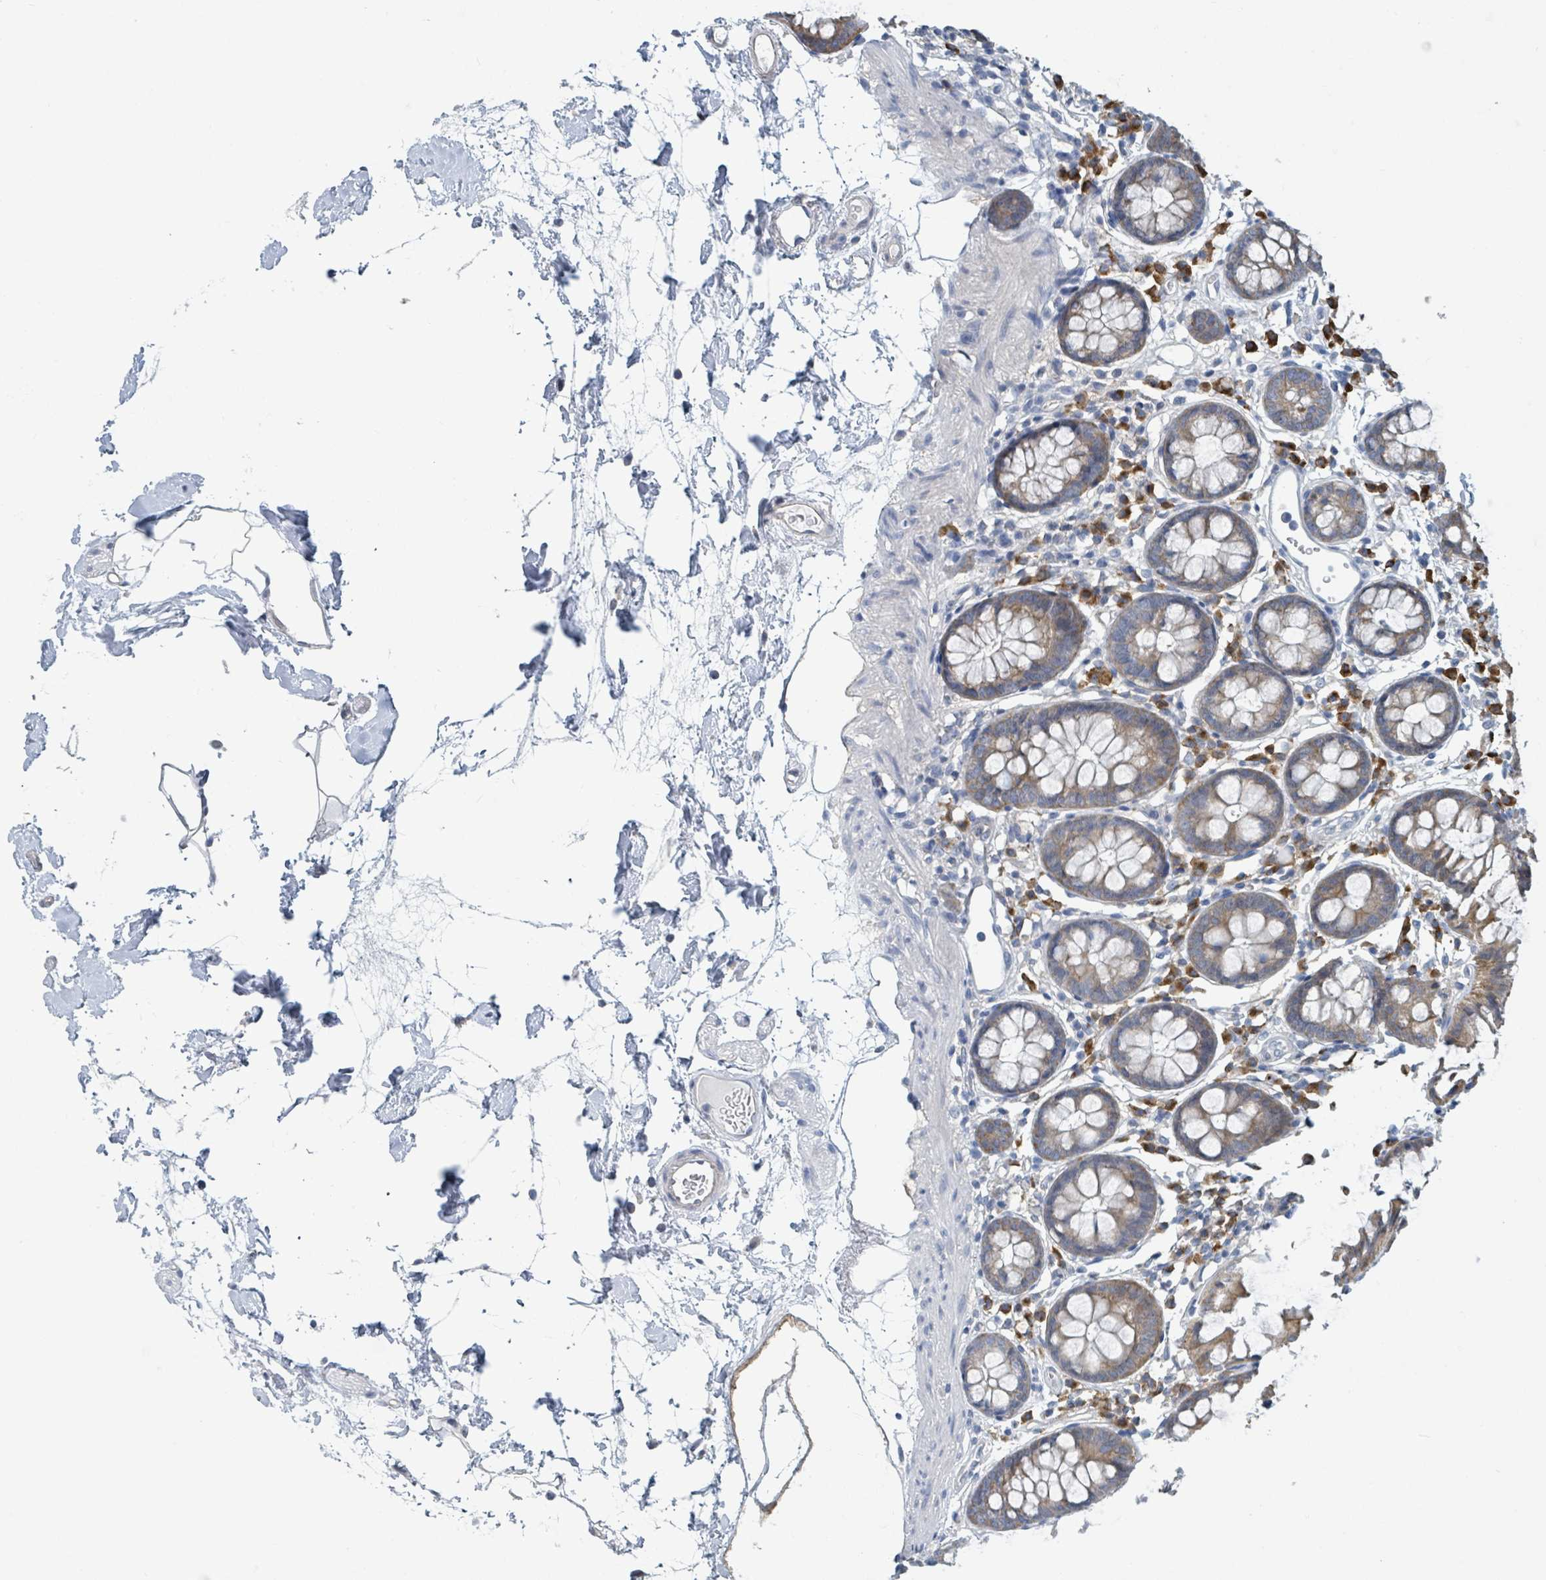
{"staining": {"intensity": "weak", "quantity": "25%-75%", "location": "cytoplasmic/membranous"}, "tissue": "colon", "cell_type": "Endothelial cells", "image_type": "normal", "snomed": [{"axis": "morphology", "description": "Normal tissue, NOS"}, {"axis": "topography", "description": "Colon"}], "caption": "Brown immunohistochemical staining in normal human colon reveals weak cytoplasmic/membranous staining in about 25%-75% of endothelial cells. (brown staining indicates protein expression, while blue staining denotes nuclei).", "gene": "ANKRD55", "patient": {"sex": "female", "age": 84}}